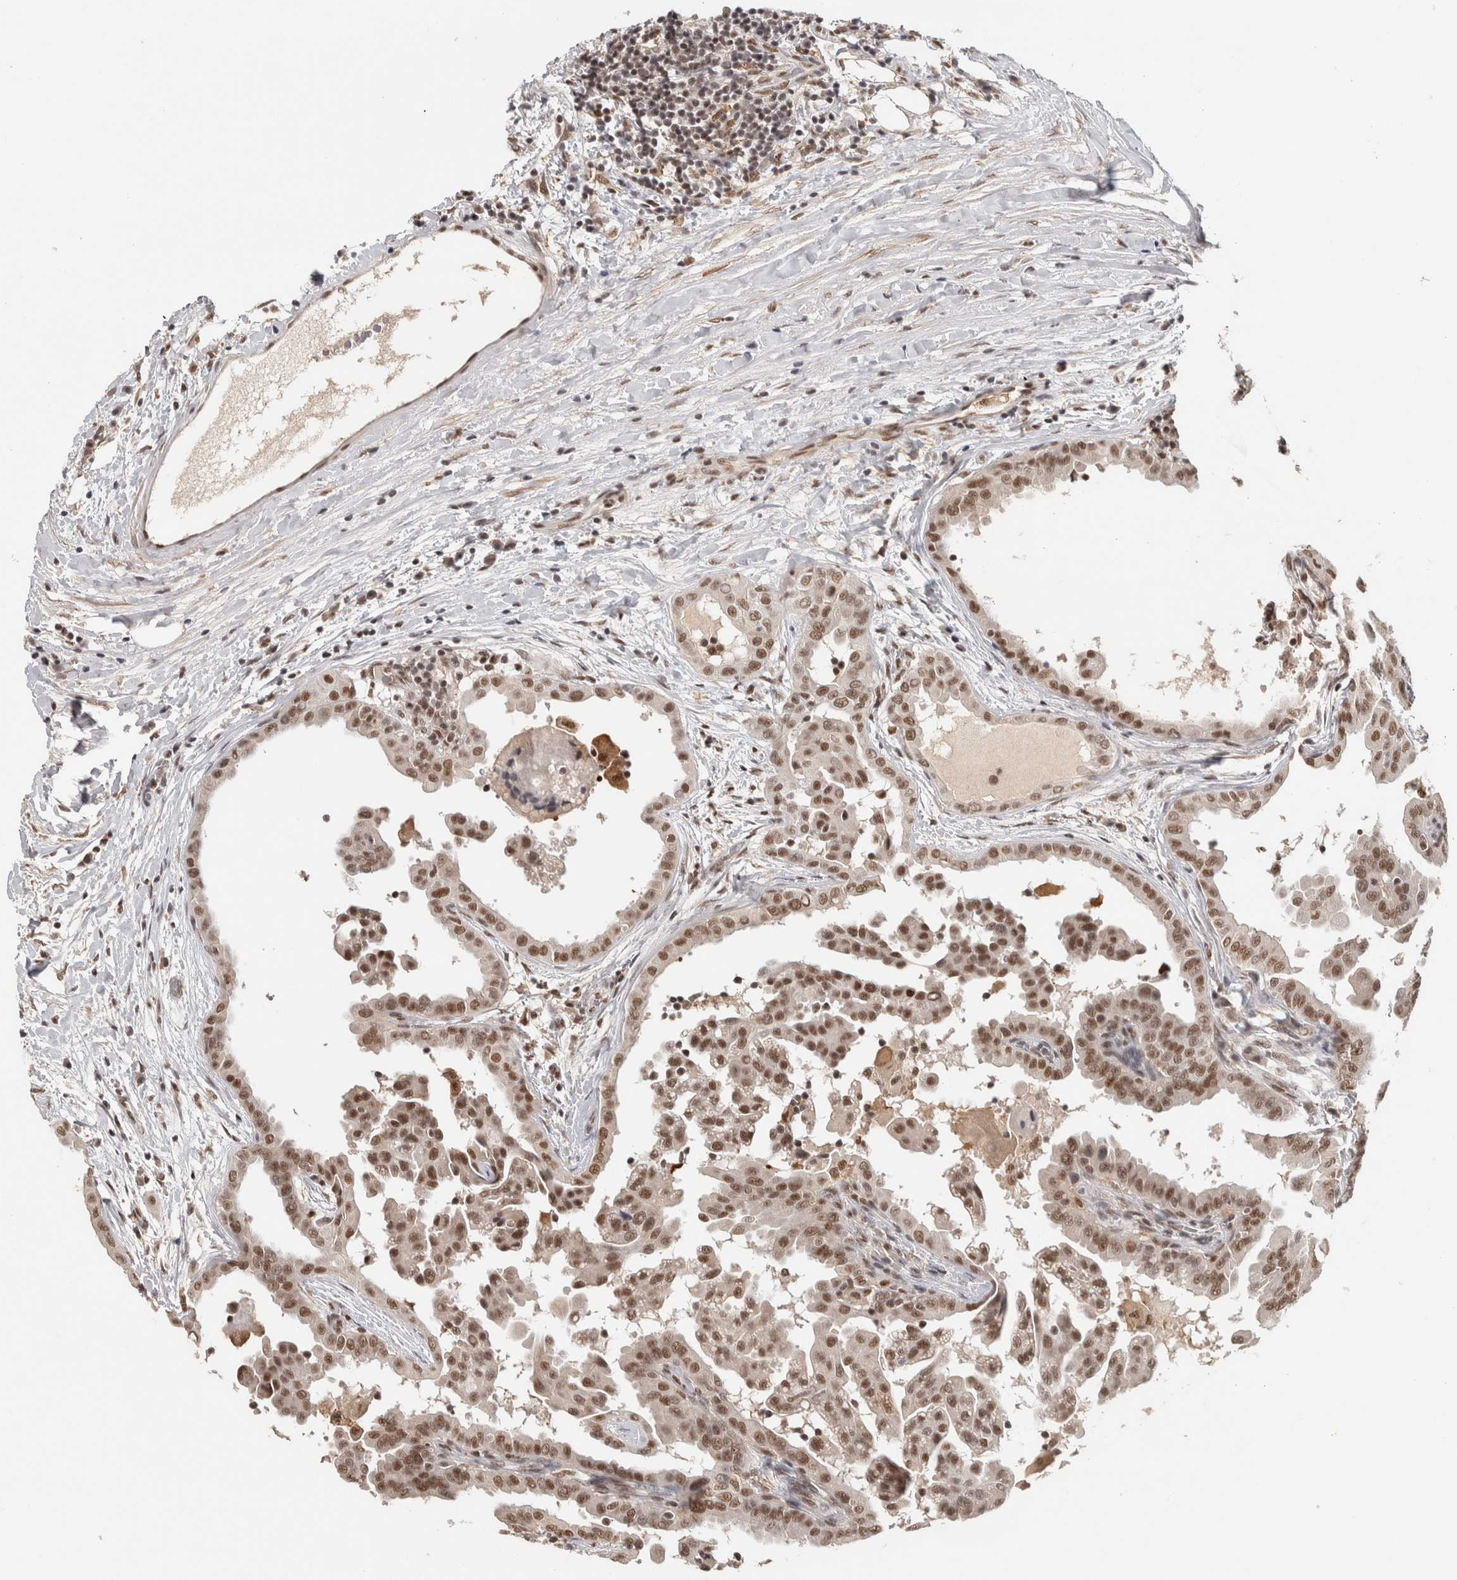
{"staining": {"intensity": "strong", "quantity": "25%-75%", "location": "nuclear"}, "tissue": "thyroid cancer", "cell_type": "Tumor cells", "image_type": "cancer", "snomed": [{"axis": "morphology", "description": "Papillary adenocarcinoma, NOS"}, {"axis": "topography", "description": "Thyroid gland"}], "caption": "An immunohistochemistry (IHC) photomicrograph of neoplastic tissue is shown. Protein staining in brown labels strong nuclear positivity in thyroid papillary adenocarcinoma within tumor cells.", "gene": "ZNF830", "patient": {"sex": "male", "age": 33}}